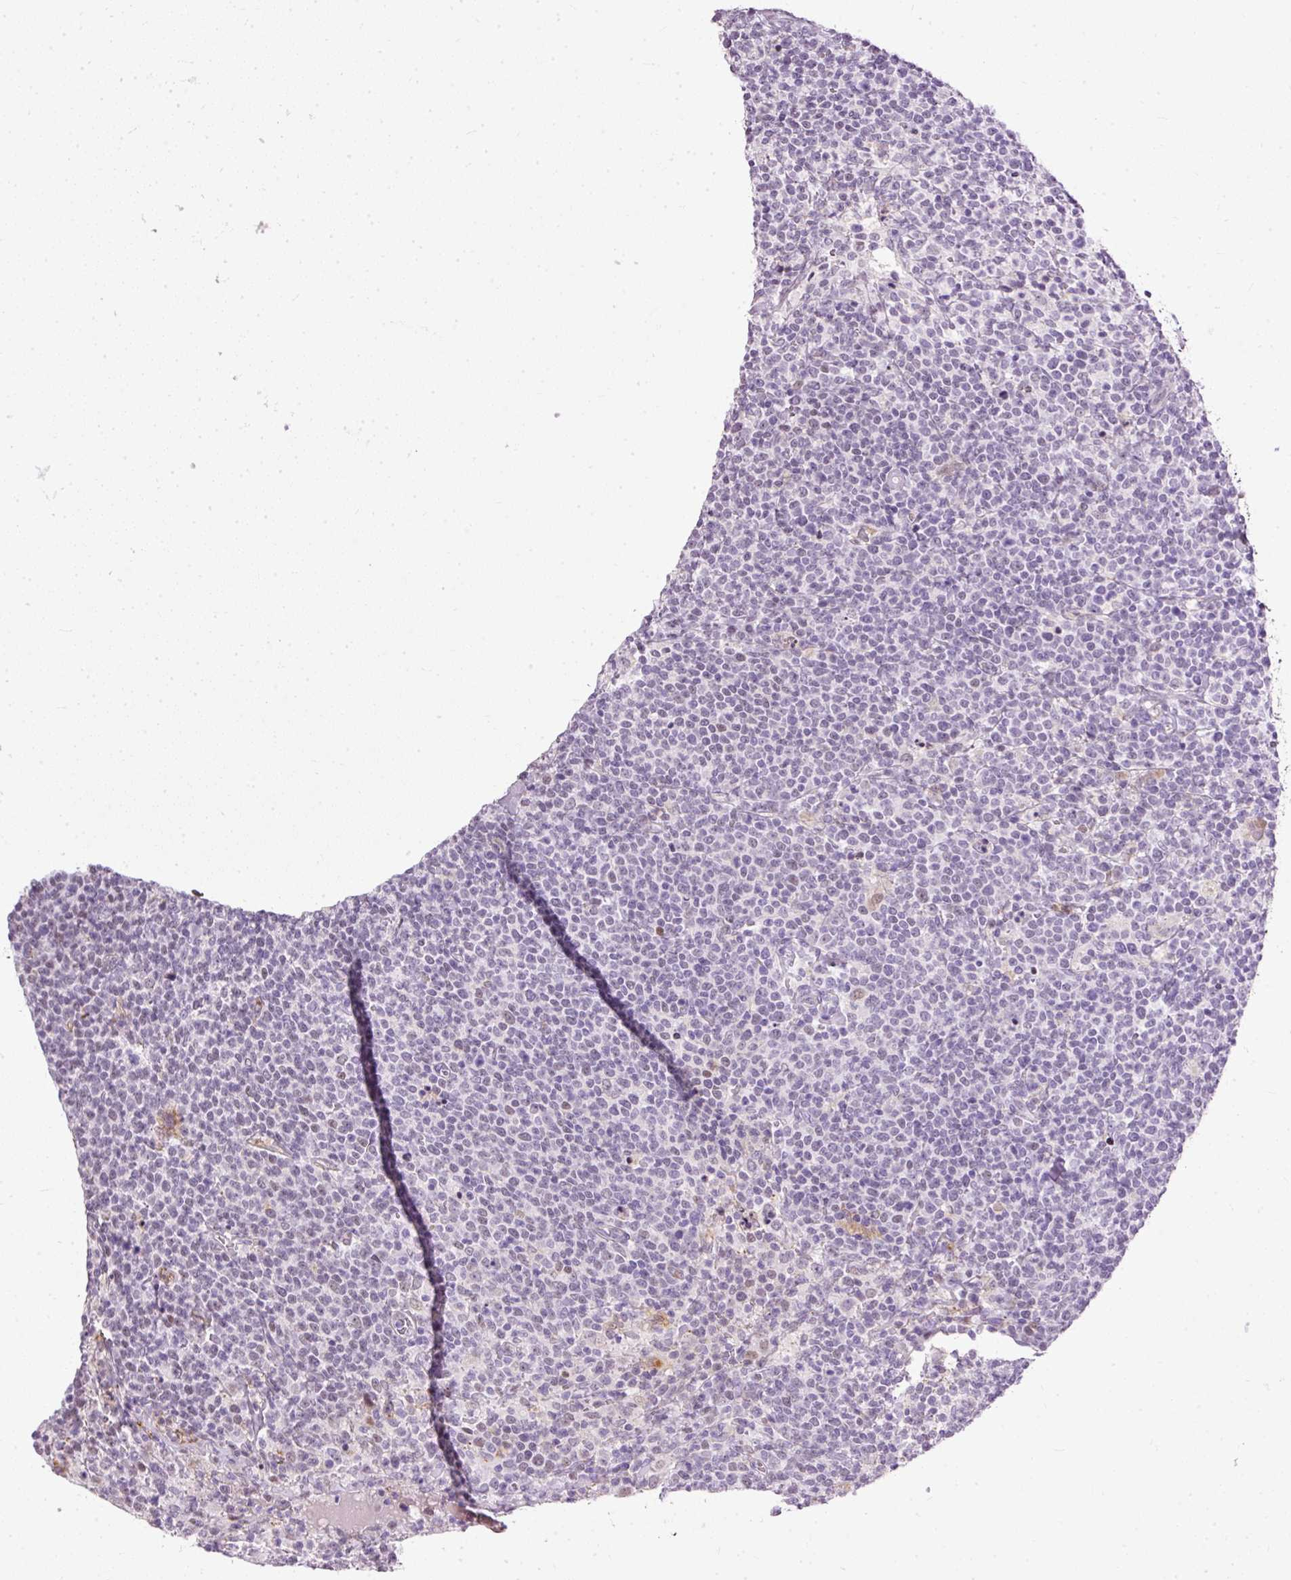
{"staining": {"intensity": "negative", "quantity": "none", "location": "none"}, "tissue": "lymphoma", "cell_type": "Tumor cells", "image_type": "cancer", "snomed": [{"axis": "morphology", "description": "Malignant lymphoma, non-Hodgkin's type, High grade"}, {"axis": "topography", "description": "Lymph node"}], "caption": "Immunohistochemistry (IHC) photomicrograph of neoplastic tissue: human malignant lymphoma, non-Hodgkin's type (high-grade) stained with DAB displays no significant protein positivity in tumor cells. The staining is performed using DAB brown chromogen with nuclei counter-stained in using hematoxylin.", "gene": "PDE6B", "patient": {"sex": "male", "age": 61}}